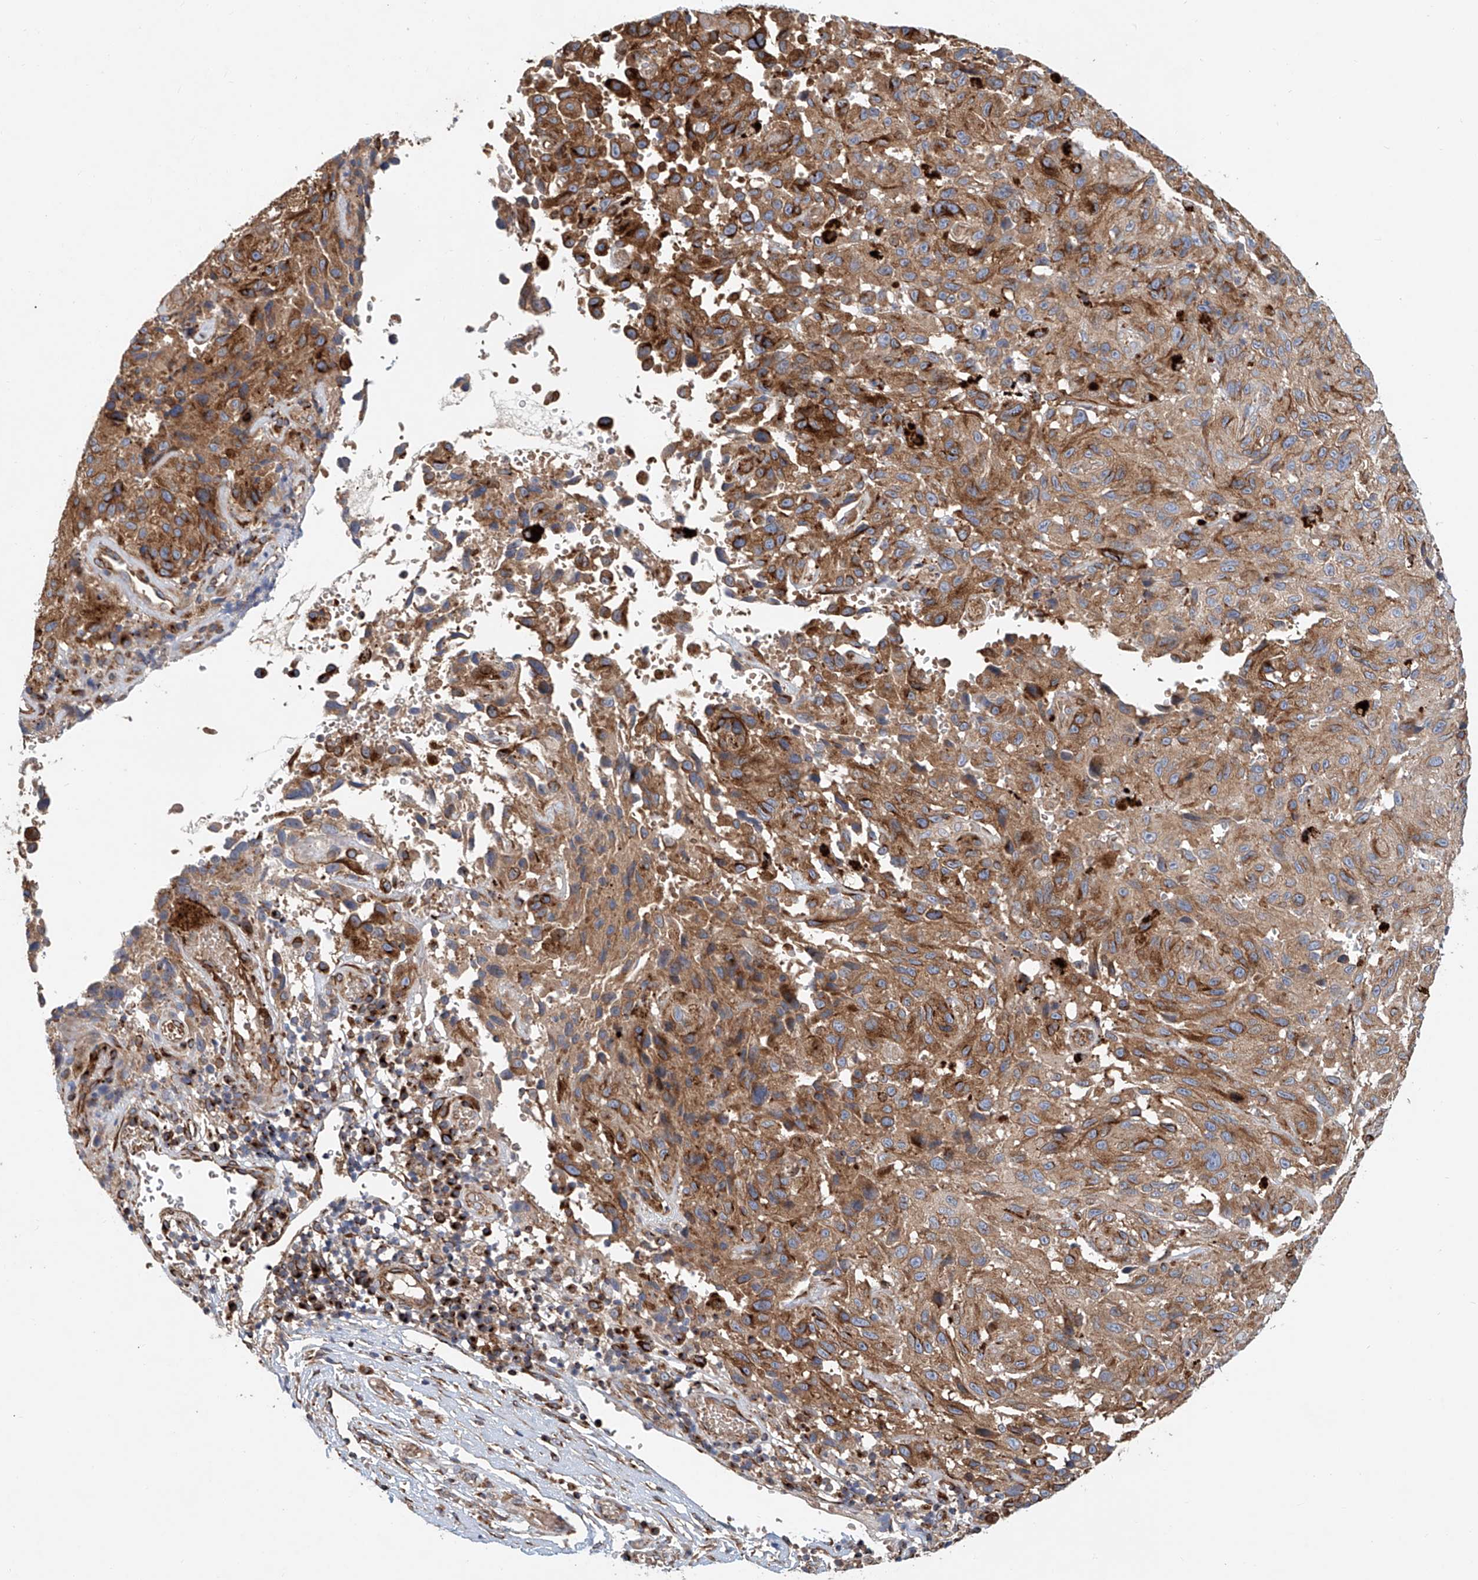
{"staining": {"intensity": "moderate", "quantity": ">75%", "location": "cytoplasmic/membranous"}, "tissue": "melanoma", "cell_type": "Tumor cells", "image_type": "cancer", "snomed": [{"axis": "morphology", "description": "Malignant melanoma, NOS"}, {"axis": "topography", "description": "Skin"}], "caption": "Immunohistochemistry (IHC) image of human melanoma stained for a protein (brown), which displays medium levels of moderate cytoplasmic/membranous expression in approximately >75% of tumor cells.", "gene": "HGSNAT", "patient": {"sex": "male", "age": 66}}